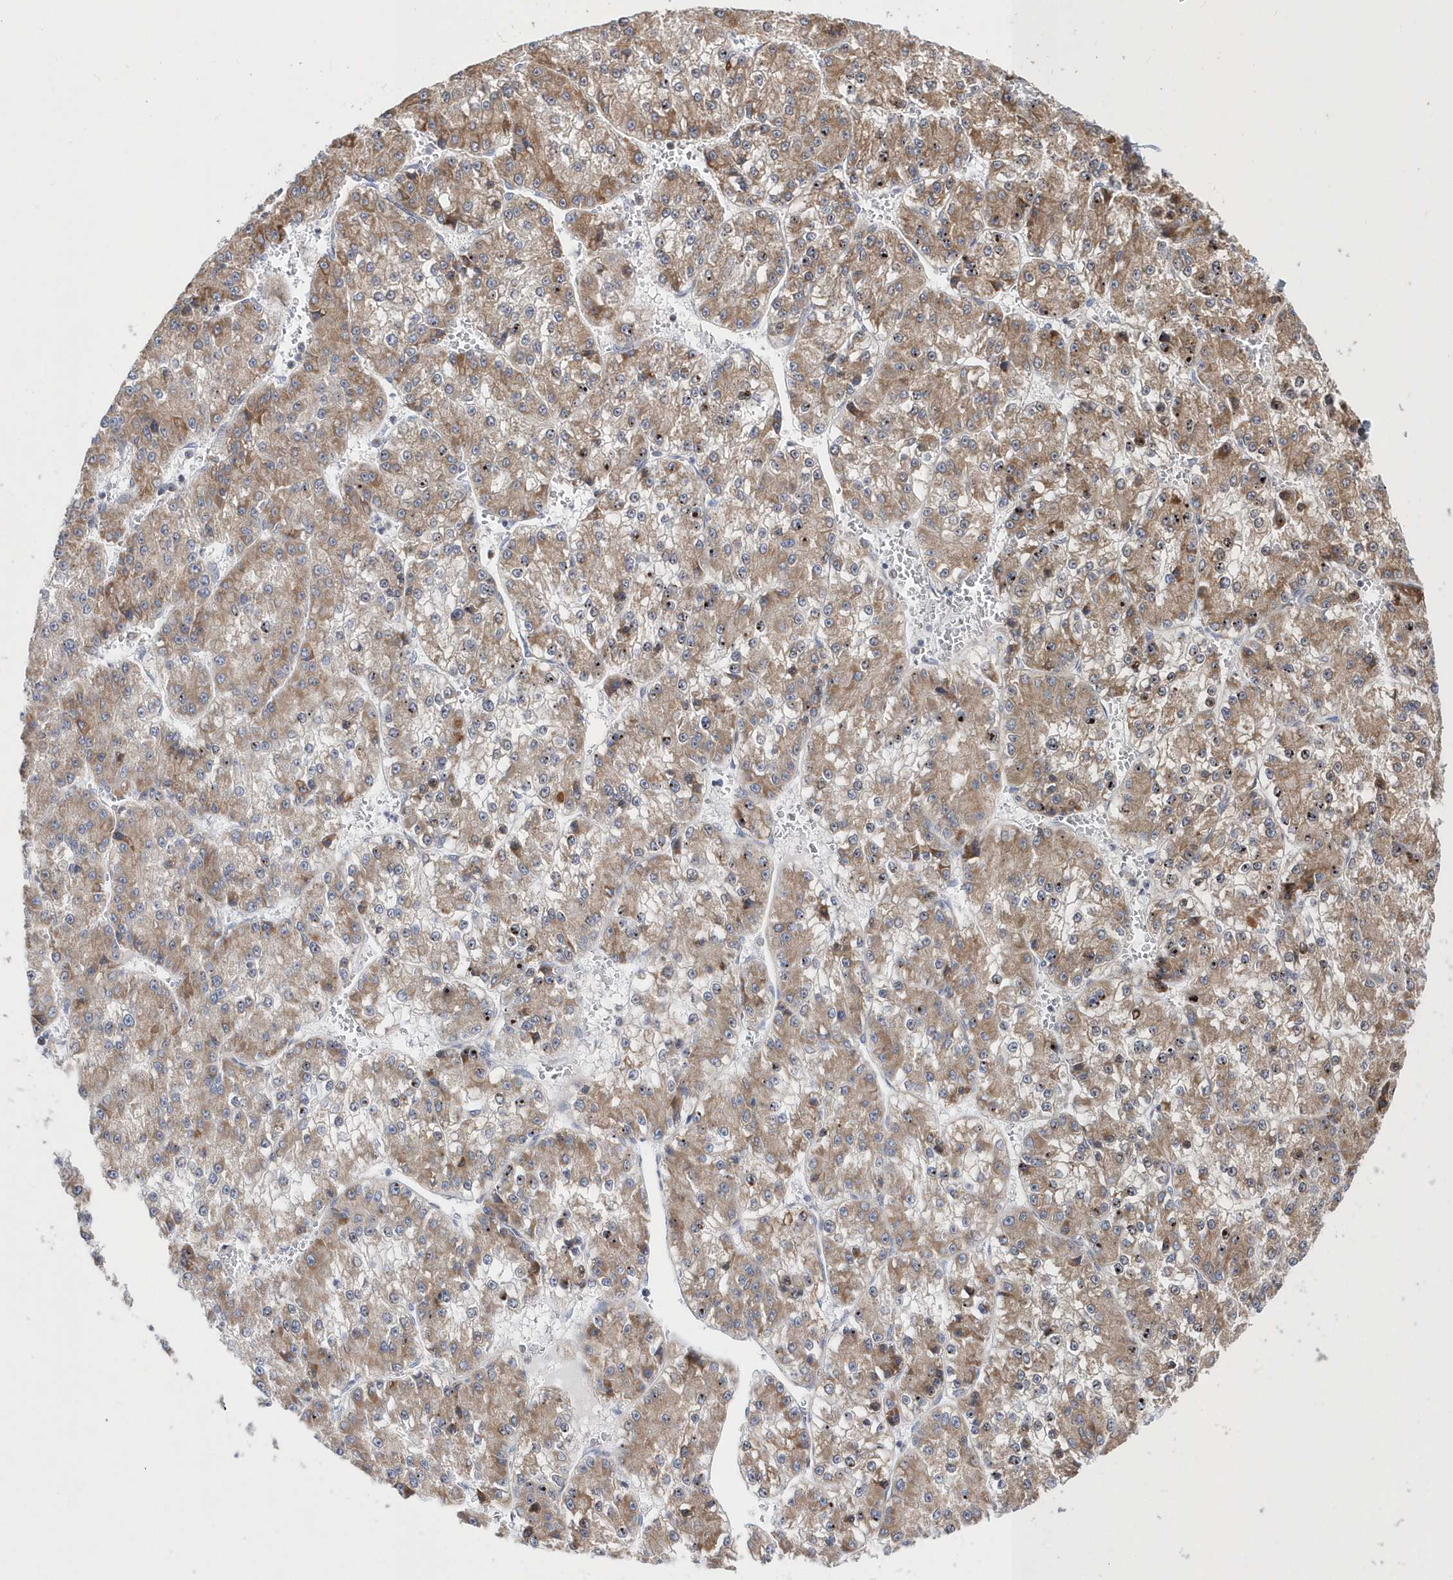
{"staining": {"intensity": "moderate", "quantity": "25%-75%", "location": "cytoplasmic/membranous"}, "tissue": "liver cancer", "cell_type": "Tumor cells", "image_type": "cancer", "snomed": [{"axis": "morphology", "description": "Carcinoma, Hepatocellular, NOS"}, {"axis": "topography", "description": "Liver"}], "caption": "A brown stain shows moderate cytoplasmic/membranous positivity of a protein in liver cancer tumor cells.", "gene": "SPATA5", "patient": {"sex": "female", "age": 73}}